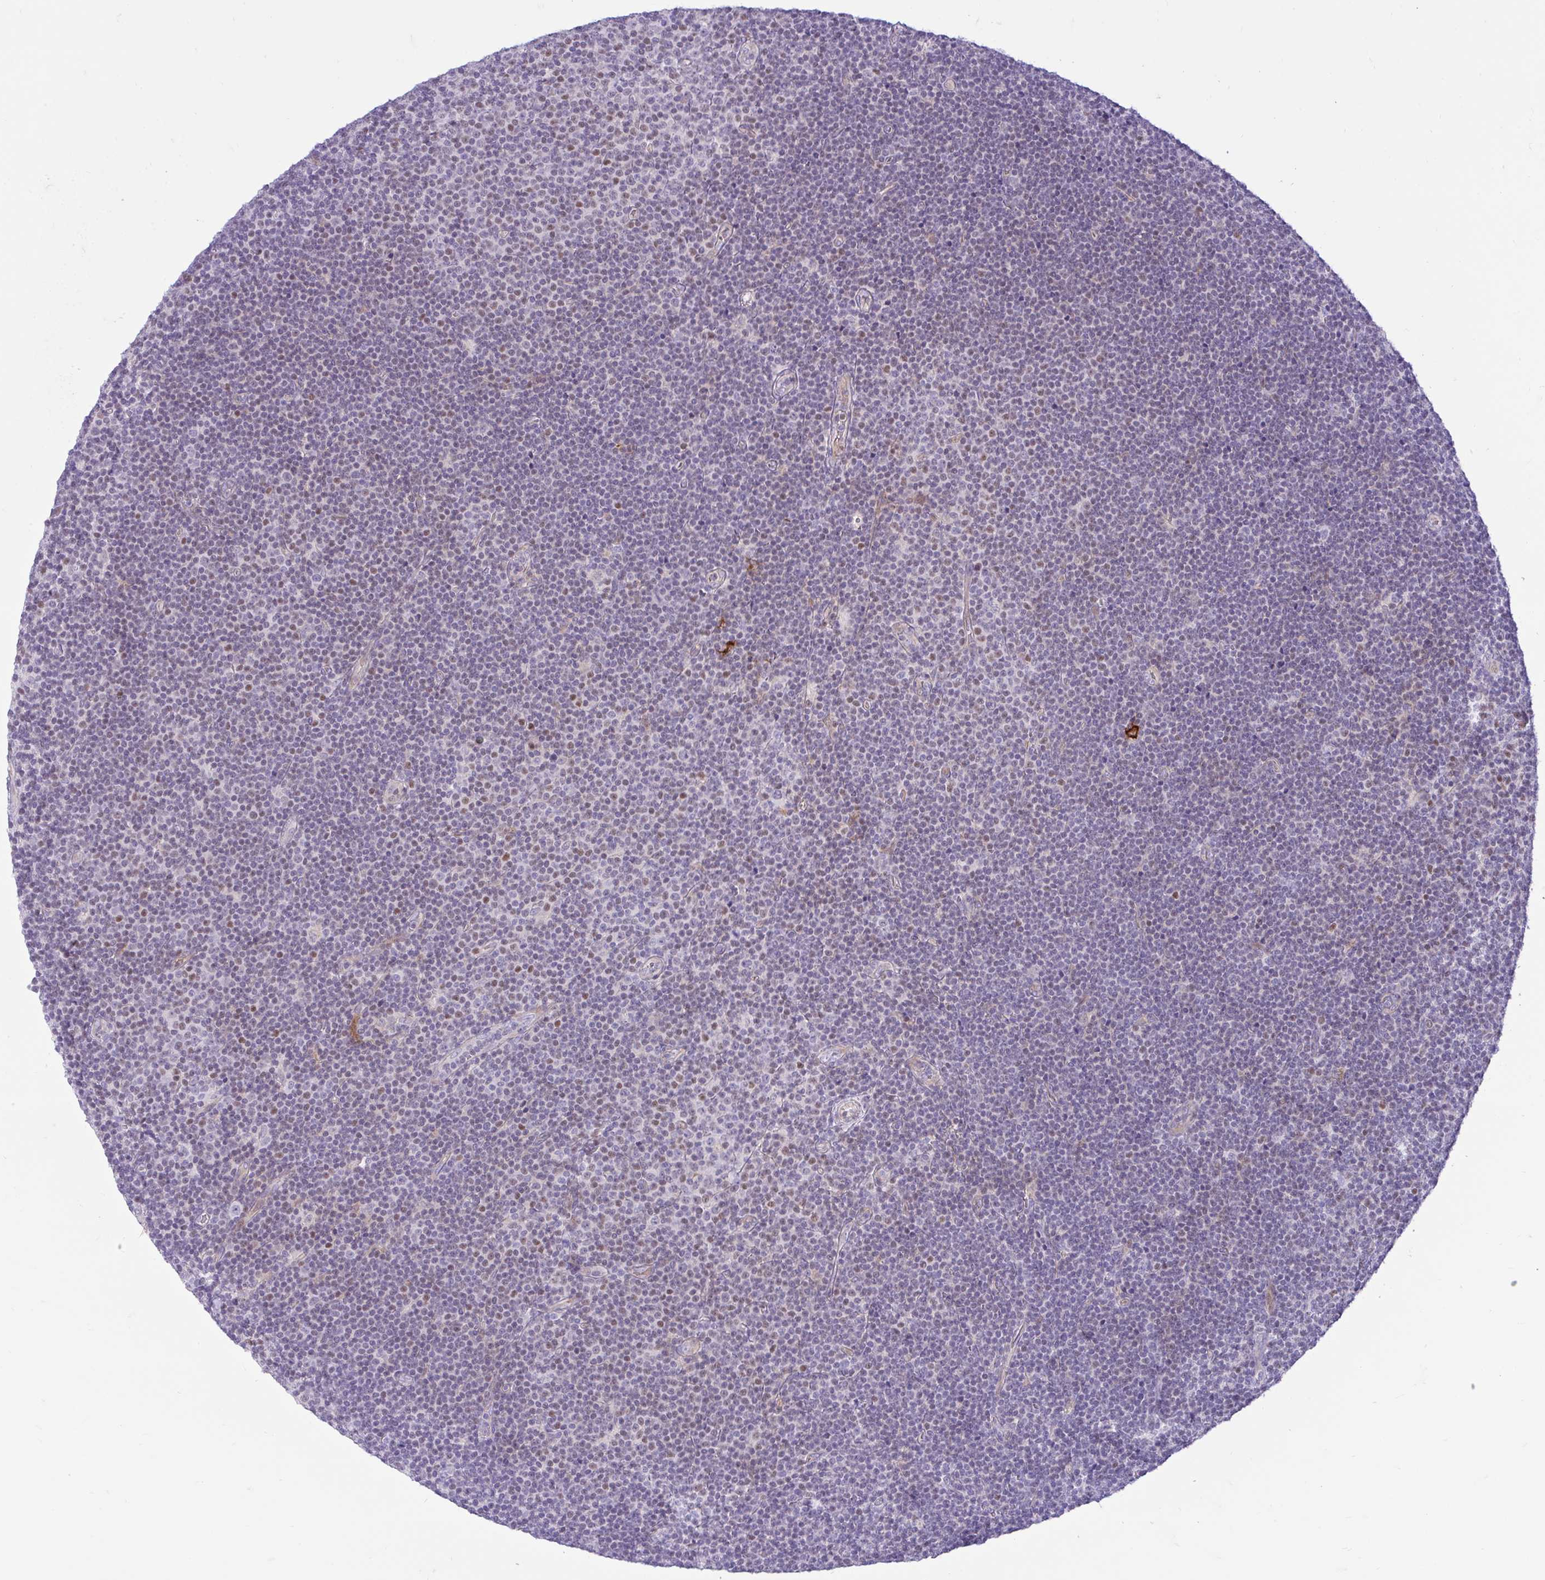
{"staining": {"intensity": "negative", "quantity": "none", "location": "none"}, "tissue": "lymphoma", "cell_type": "Tumor cells", "image_type": "cancer", "snomed": [{"axis": "morphology", "description": "Malignant lymphoma, non-Hodgkin's type, Low grade"}, {"axis": "topography", "description": "Lymph node"}], "caption": "Human lymphoma stained for a protein using immunohistochemistry exhibits no staining in tumor cells.", "gene": "ZNF101", "patient": {"sex": "male", "age": 48}}